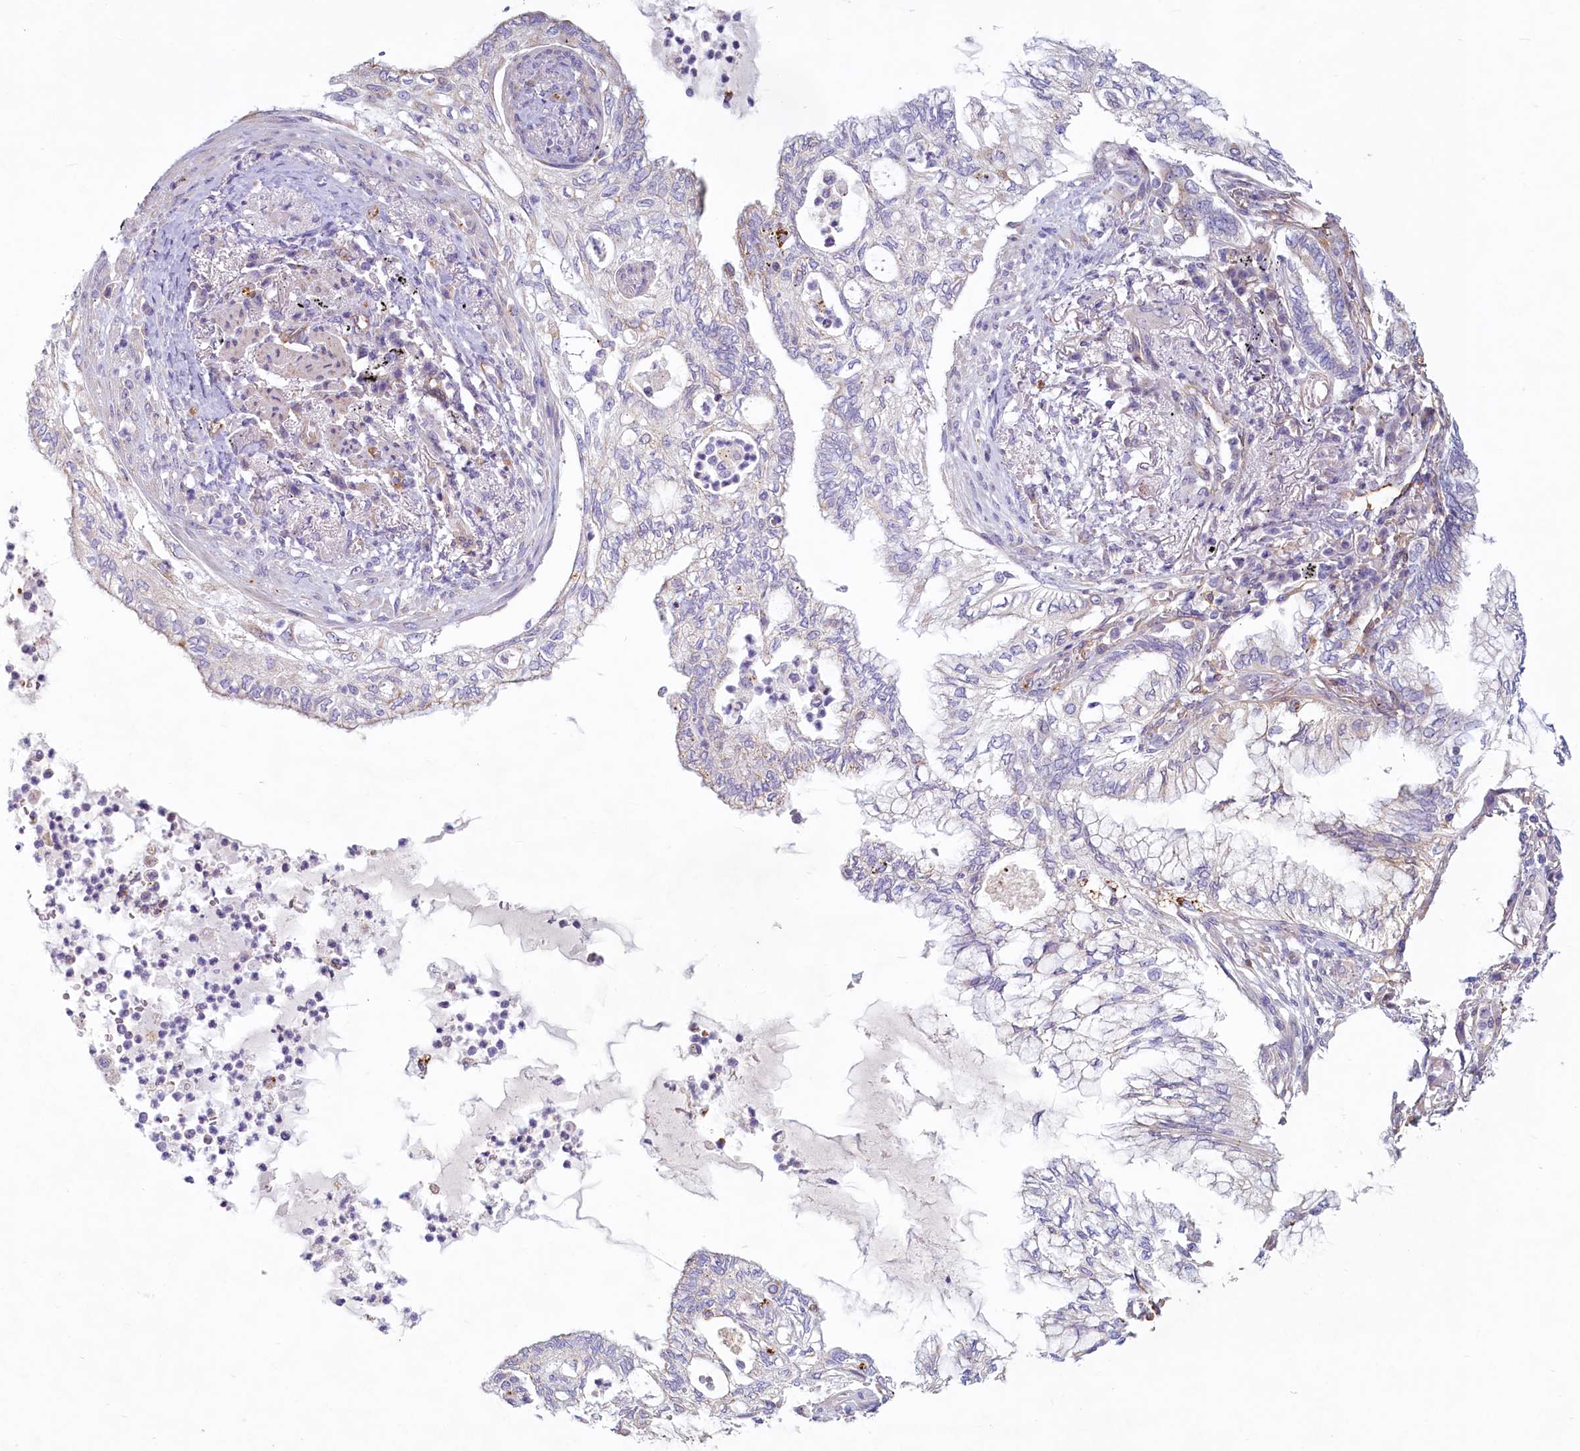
{"staining": {"intensity": "negative", "quantity": "none", "location": "none"}, "tissue": "lung cancer", "cell_type": "Tumor cells", "image_type": "cancer", "snomed": [{"axis": "morphology", "description": "Adenocarcinoma, NOS"}, {"axis": "topography", "description": "Lung"}], "caption": "Tumor cells are negative for brown protein staining in lung cancer (adenocarcinoma).", "gene": "LMOD3", "patient": {"sex": "female", "age": 70}}